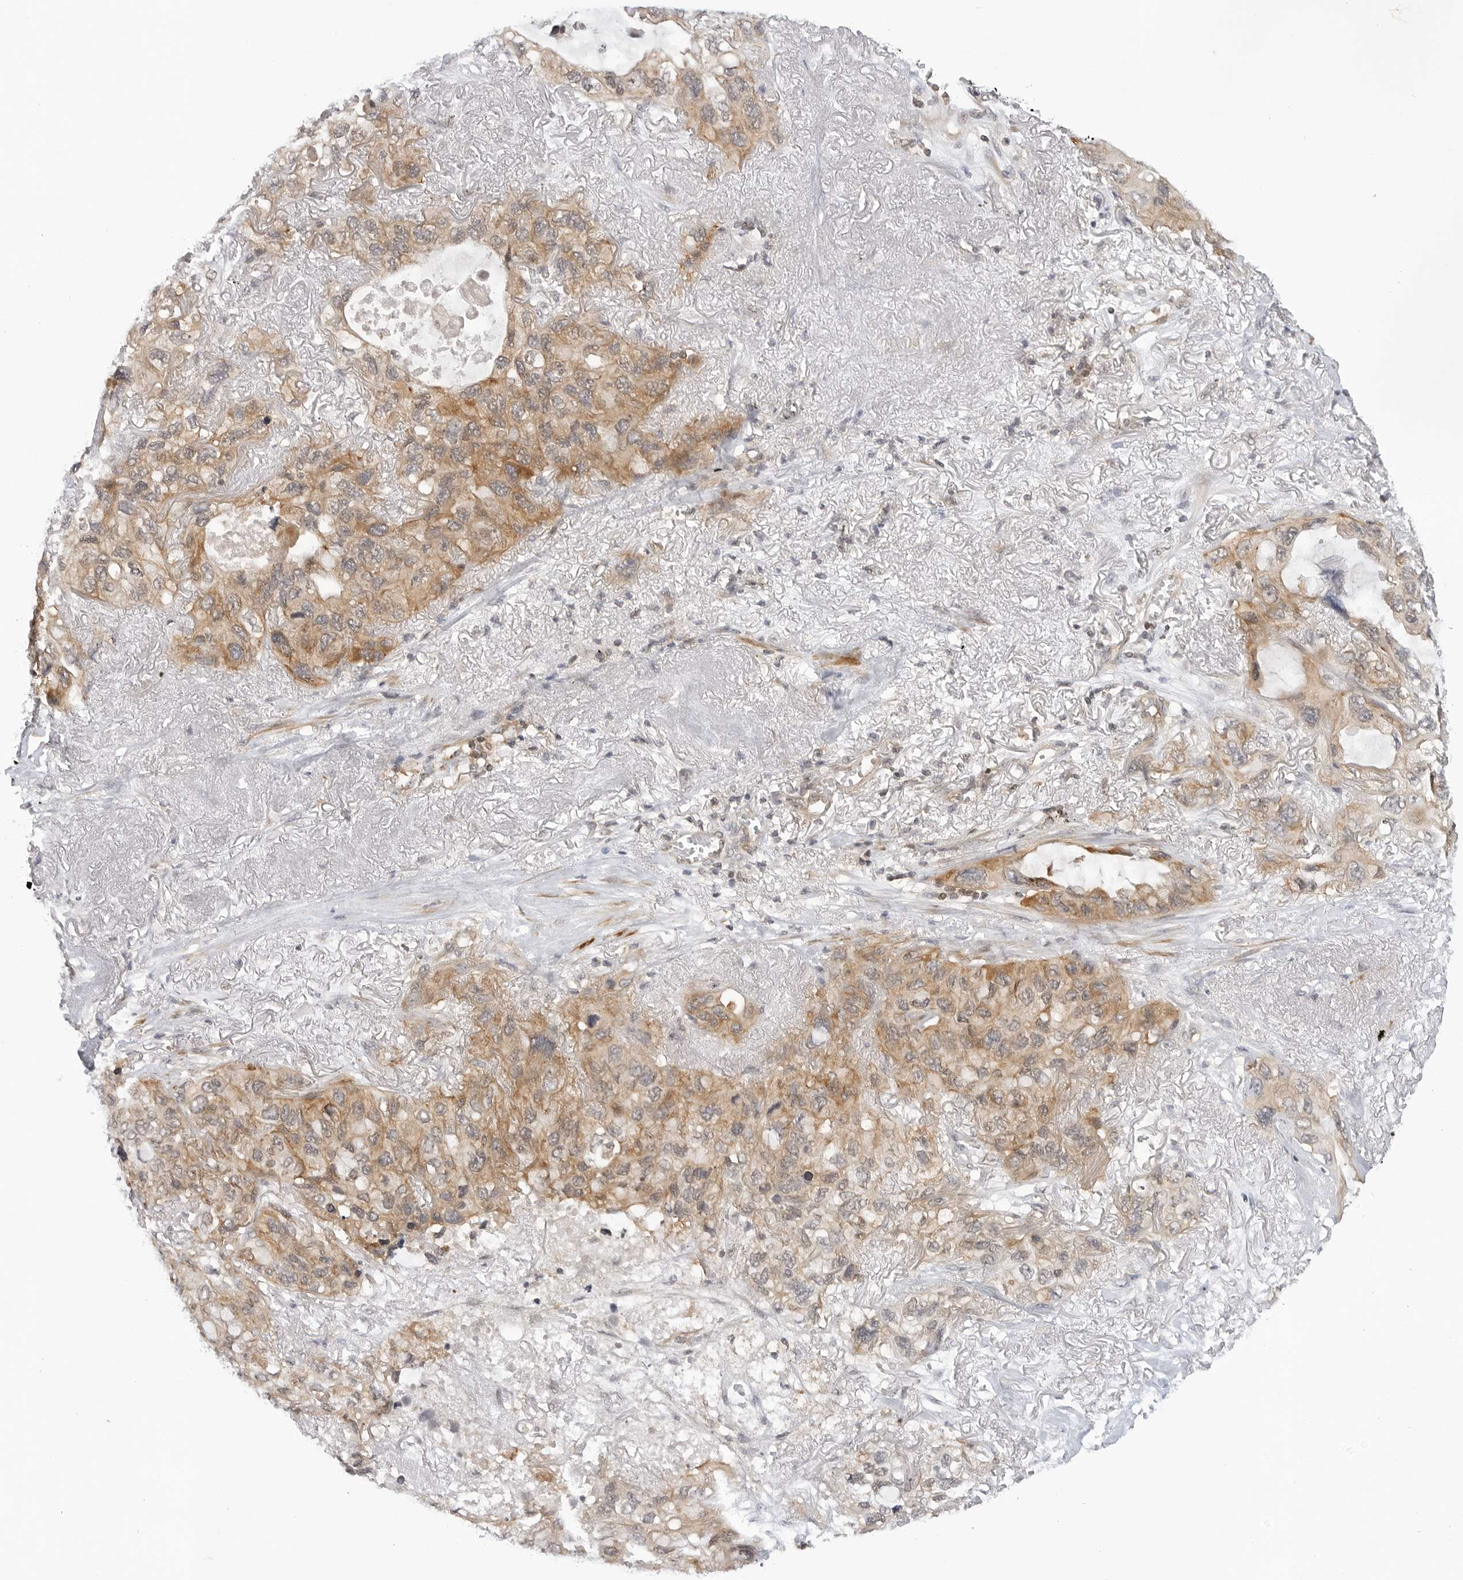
{"staining": {"intensity": "moderate", "quantity": ">75%", "location": "cytoplasmic/membranous"}, "tissue": "lung cancer", "cell_type": "Tumor cells", "image_type": "cancer", "snomed": [{"axis": "morphology", "description": "Squamous cell carcinoma, NOS"}, {"axis": "topography", "description": "Lung"}], "caption": "This is an image of immunohistochemistry (IHC) staining of squamous cell carcinoma (lung), which shows moderate expression in the cytoplasmic/membranous of tumor cells.", "gene": "MAP2K5", "patient": {"sex": "female", "age": 73}}